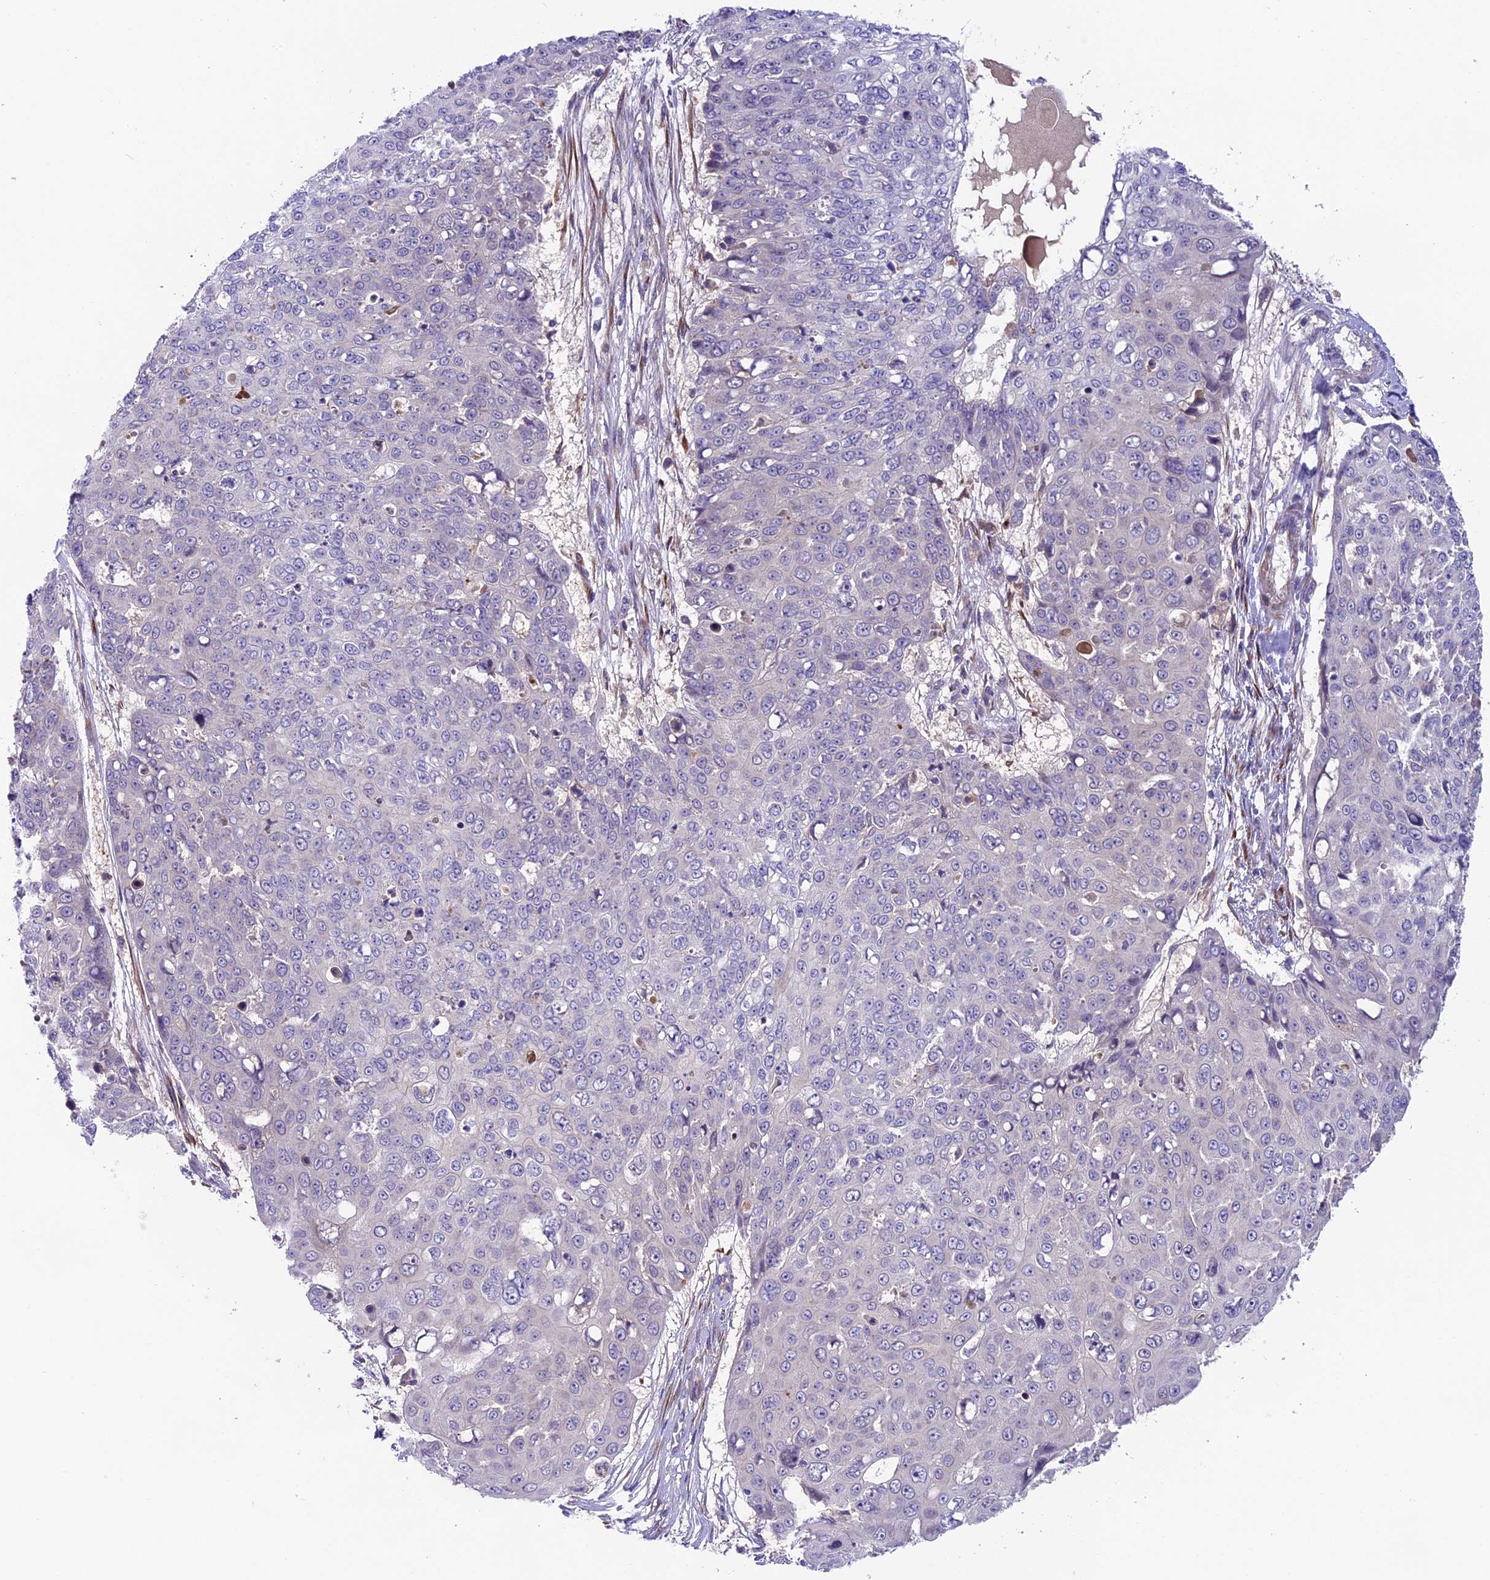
{"staining": {"intensity": "negative", "quantity": "none", "location": "none"}, "tissue": "skin cancer", "cell_type": "Tumor cells", "image_type": "cancer", "snomed": [{"axis": "morphology", "description": "Squamous cell carcinoma, NOS"}, {"axis": "topography", "description": "Skin"}], "caption": "This photomicrograph is of skin cancer (squamous cell carcinoma) stained with immunohistochemistry (IHC) to label a protein in brown with the nuclei are counter-stained blue. There is no staining in tumor cells.", "gene": "COG8", "patient": {"sex": "male", "age": 71}}